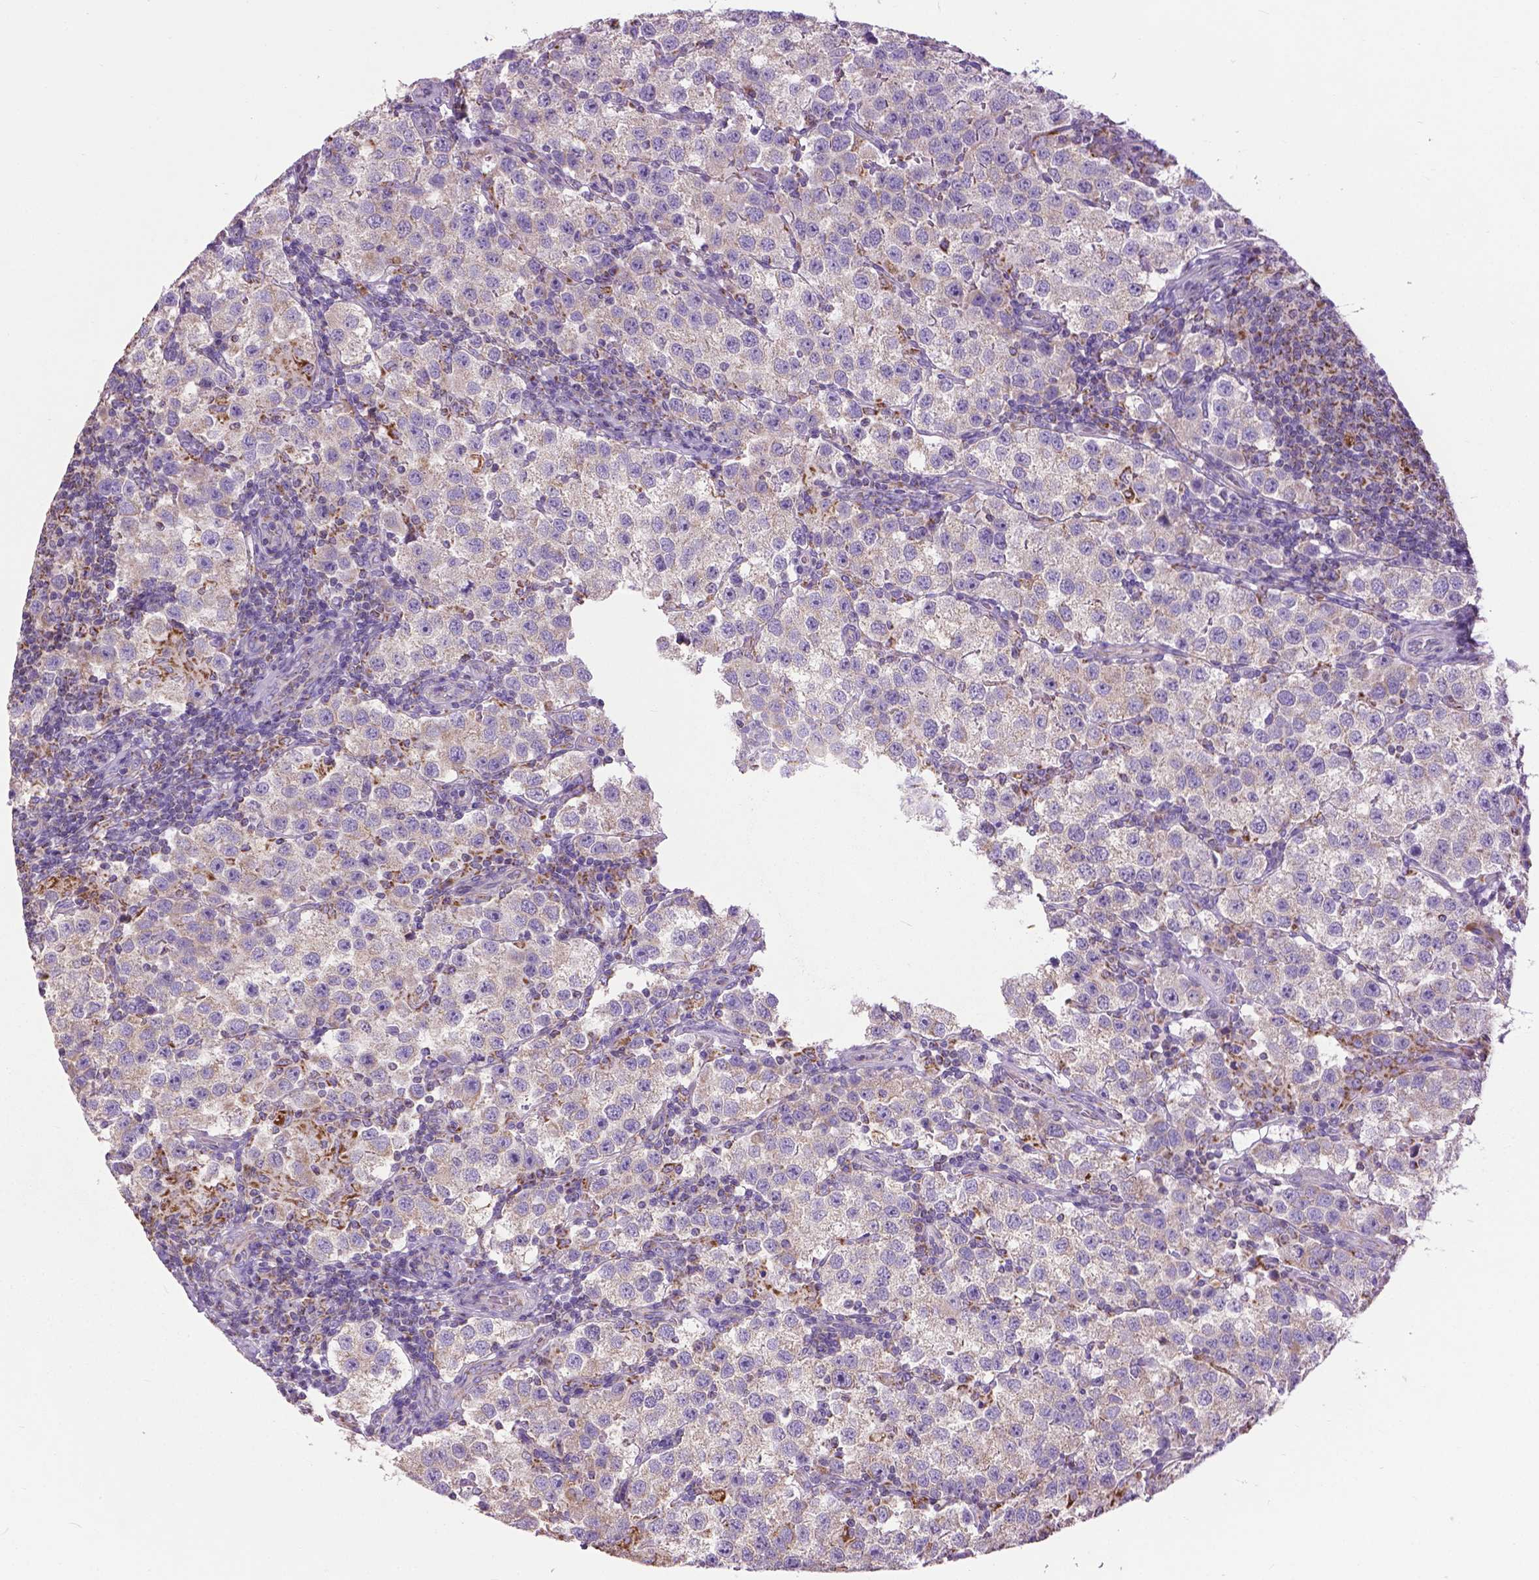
{"staining": {"intensity": "weak", "quantity": "<25%", "location": "cytoplasmic/membranous"}, "tissue": "testis cancer", "cell_type": "Tumor cells", "image_type": "cancer", "snomed": [{"axis": "morphology", "description": "Seminoma, NOS"}, {"axis": "topography", "description": "Testis"}], "caption": "Human seminoma (testis) stained for a protein using immunohistochemistry (IHC) reveals no positivity in tumor cells.", "gene": "VDAC1", "patient": {"sex": "male", "age": 37}}